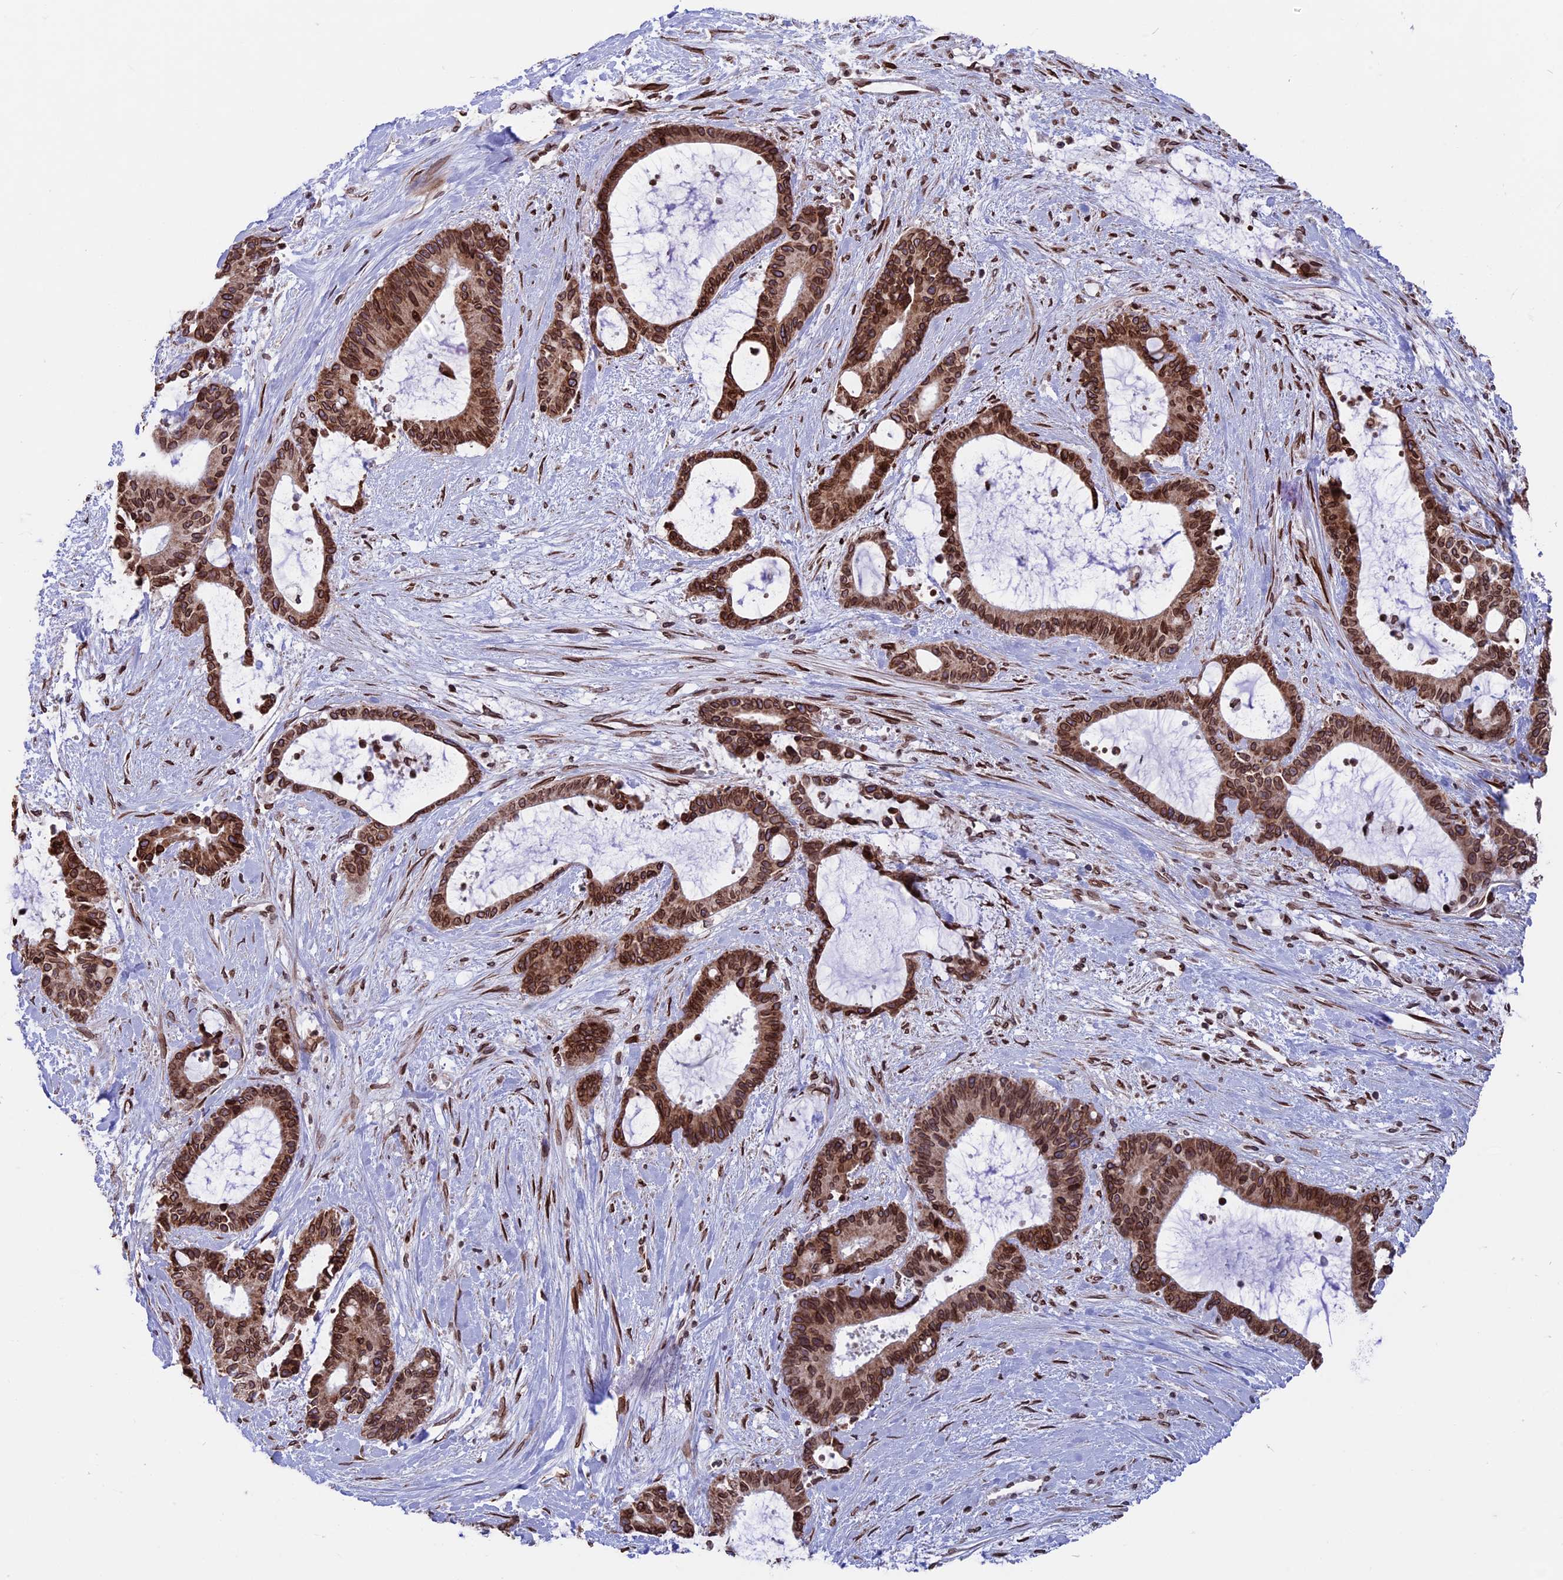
{"staining": {"intensity": "strong", "quantity": ">75%", "location": "cytoplasmic/membranous,nuclear"}, "tissue": "liver cancer", "cell_type": "Tumor cells", "image_type": "cancer", "snomed": [{"axis": "morphology", "description": "Normal tissue, NOS"}, {"axis": "morphology", "description": "Cholangiocarcinoma"}, {"axis": "topography", "description": "Liver"}, {"axis": "topography", "description": "Peripheral nerve tissue"}], "caption": "DAB (3,3'-diaminobenzidine) immunohistochemical staining of cholangiocarcinoma (liver) exhibits strong cytoplasmic/membranous and nuclear protein staining in about >75% of tumor cells.", "gene": "PTCHD4", "patient": {"sex": "female", "age": 73}}